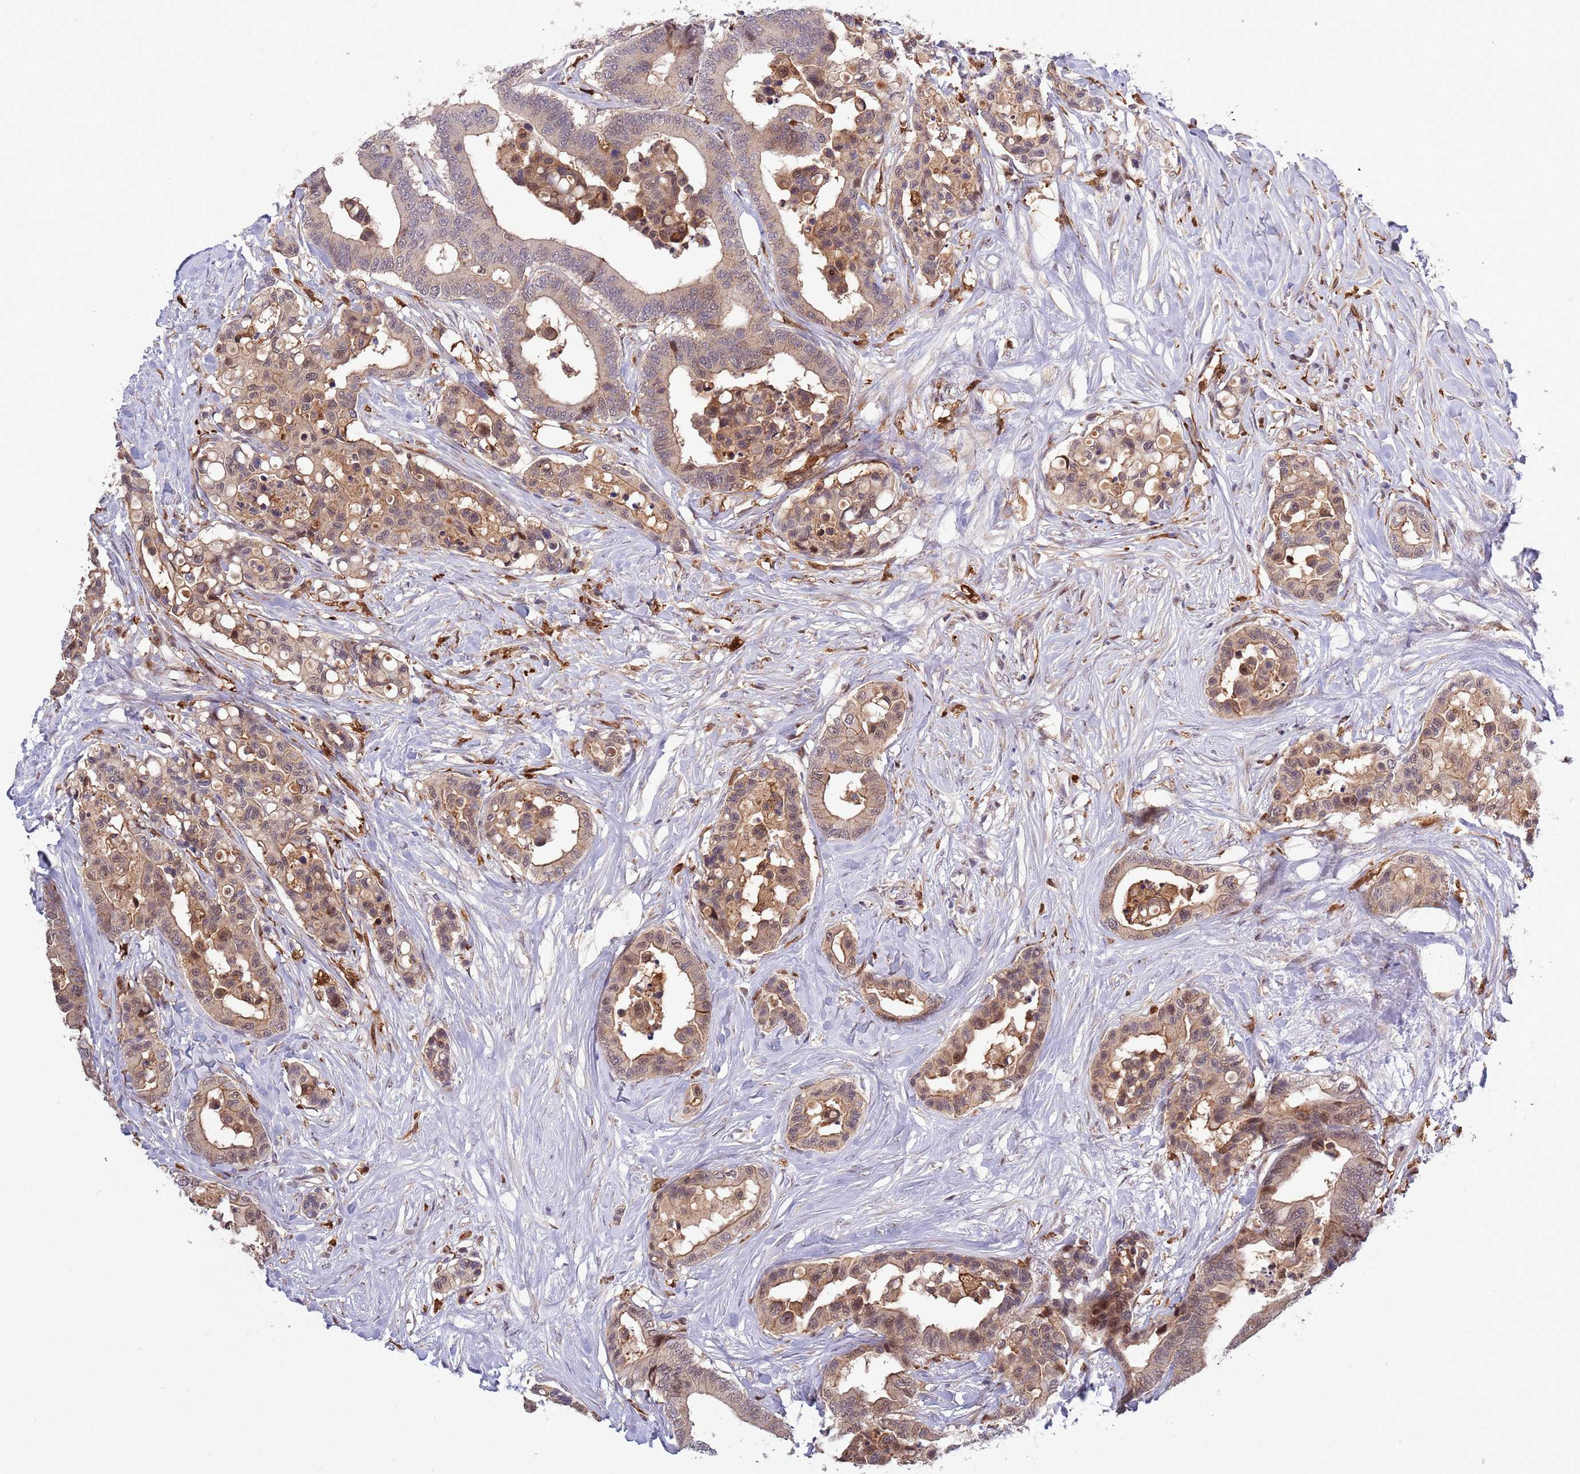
{"staining": {"intensity": "moderate", "quantity": ">75%", "location": "cytoplasmic/membranous,nuclear"}, "tissue": "colorectal cancer", "cell_type": "Tumor cells", "image_type": "cancer", "snomed": [{"axis": "morphology", "description": "Normal tissue, NOS"}, {"axis": "morphology", "description": "Adenocarcinoma, NOS"}, {"axis": "topography", "description": "Colon"}], "caption": "A micrograph of colorectal adenocarcinoma stained for a protein reveals moderate cytoplasmic/membranous and nuclear brown staining in tumor cells. (Stains: DAB (3,3'-diaminobenzidine) in brown, nuclei in blue, Microscopy: brightfield microscopy at high magnification).", "gene": "CCNJL", "patient": {"sex": "male", "age": 82}}